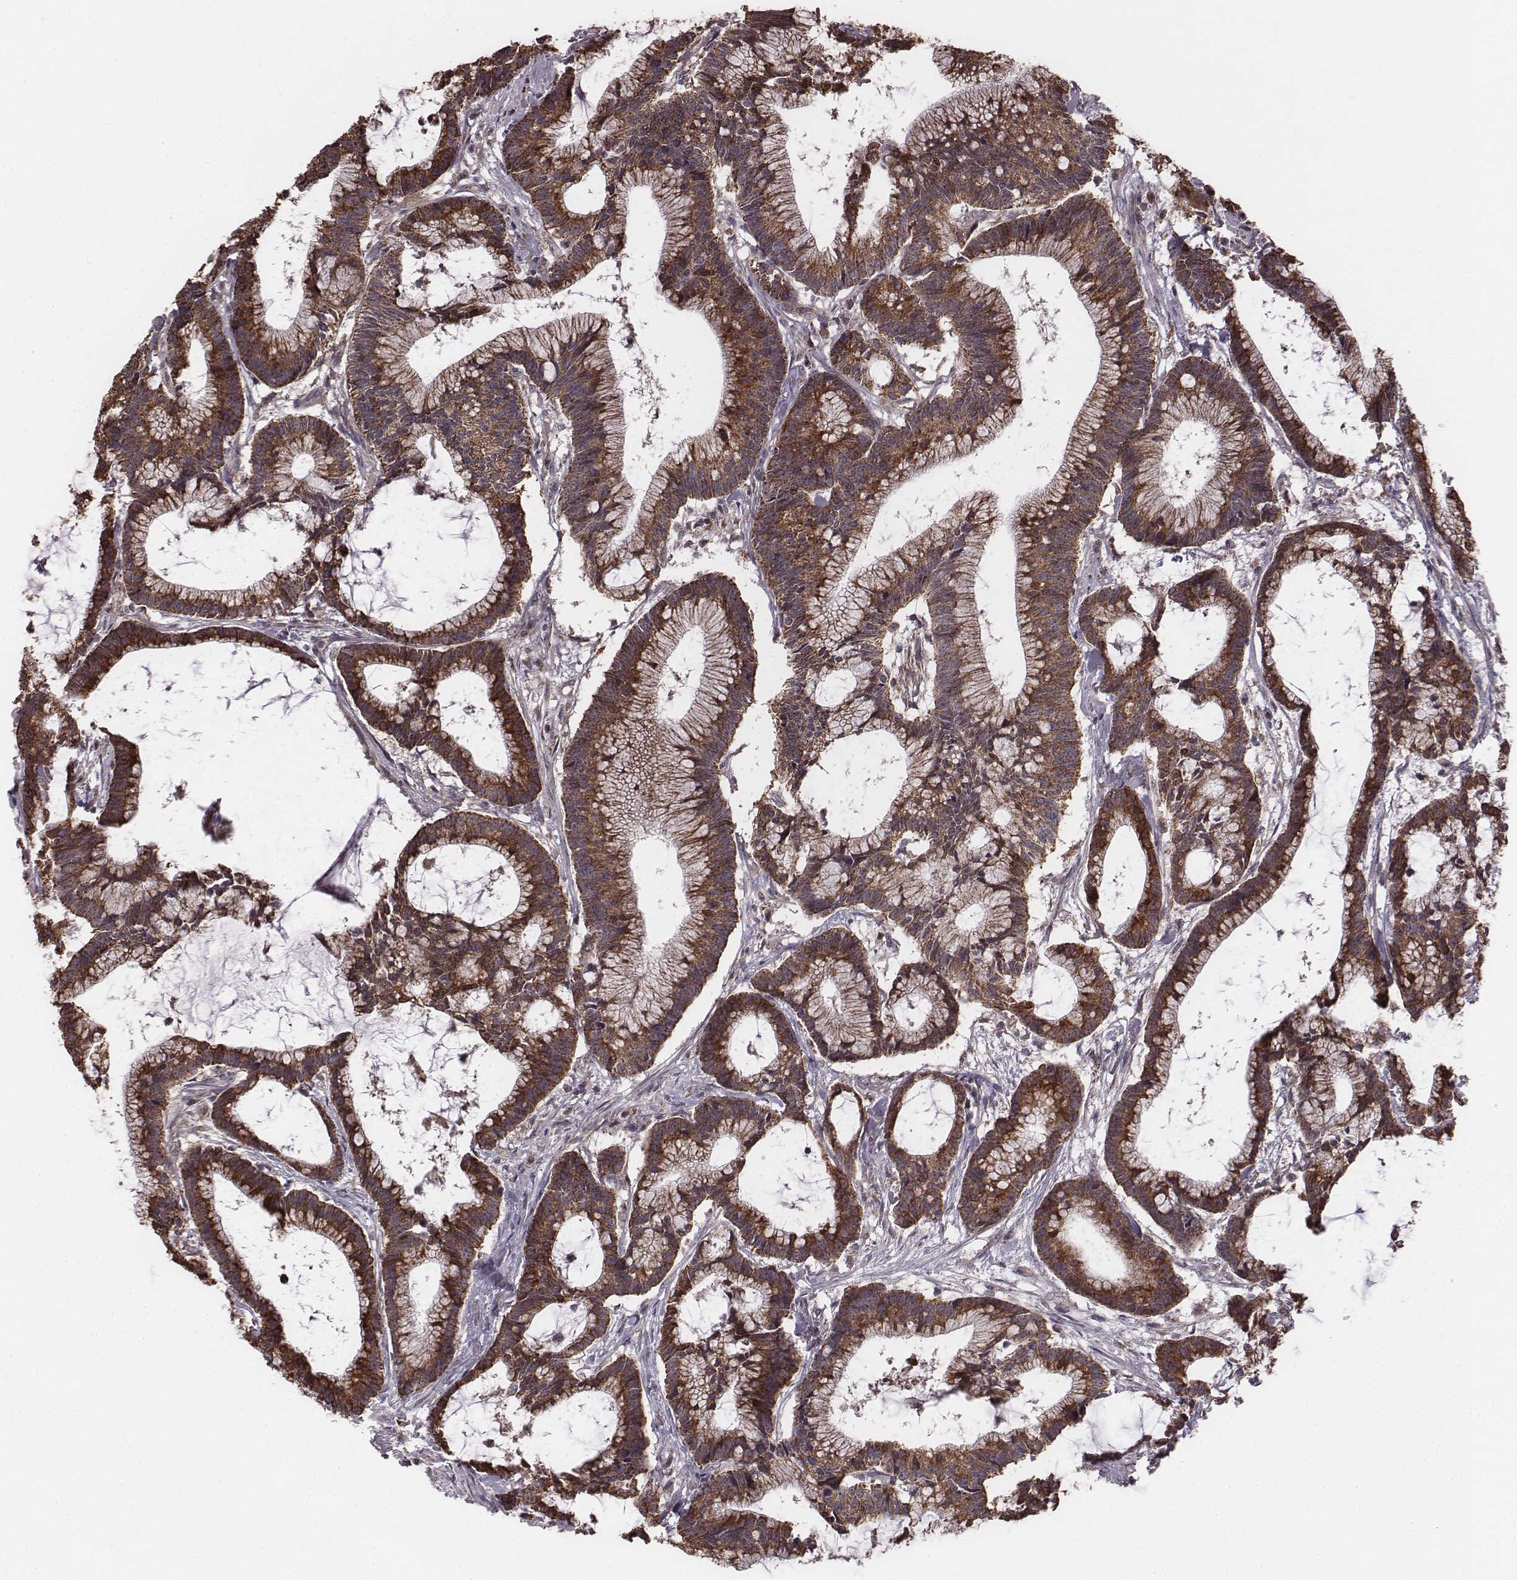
{"staining": {"intensity": "strong", "quantity": ">75%", "location": "cytoplasmic/membranous"}, "tissue": "colorectal cancer", "cell_type": "Tumor cells", "image_type": "cancer", "snomed": [{"axis": "morphology", "description": "Adenocarcinoma, NOS"}, {"axis": "topography", "description": "Colon"}], "caption": "Immunohistochemistry (DAB) staining of human colorectal cancer (adenocarcinoma) demonstrates strong cytoplasmic/membranous protein positivity in approximately >75% of tumor cells. (IHC, brightfield microscopy, high magnification).", "gene": "PDCD2L", "patient": {"sex": "female", "age": 78}}